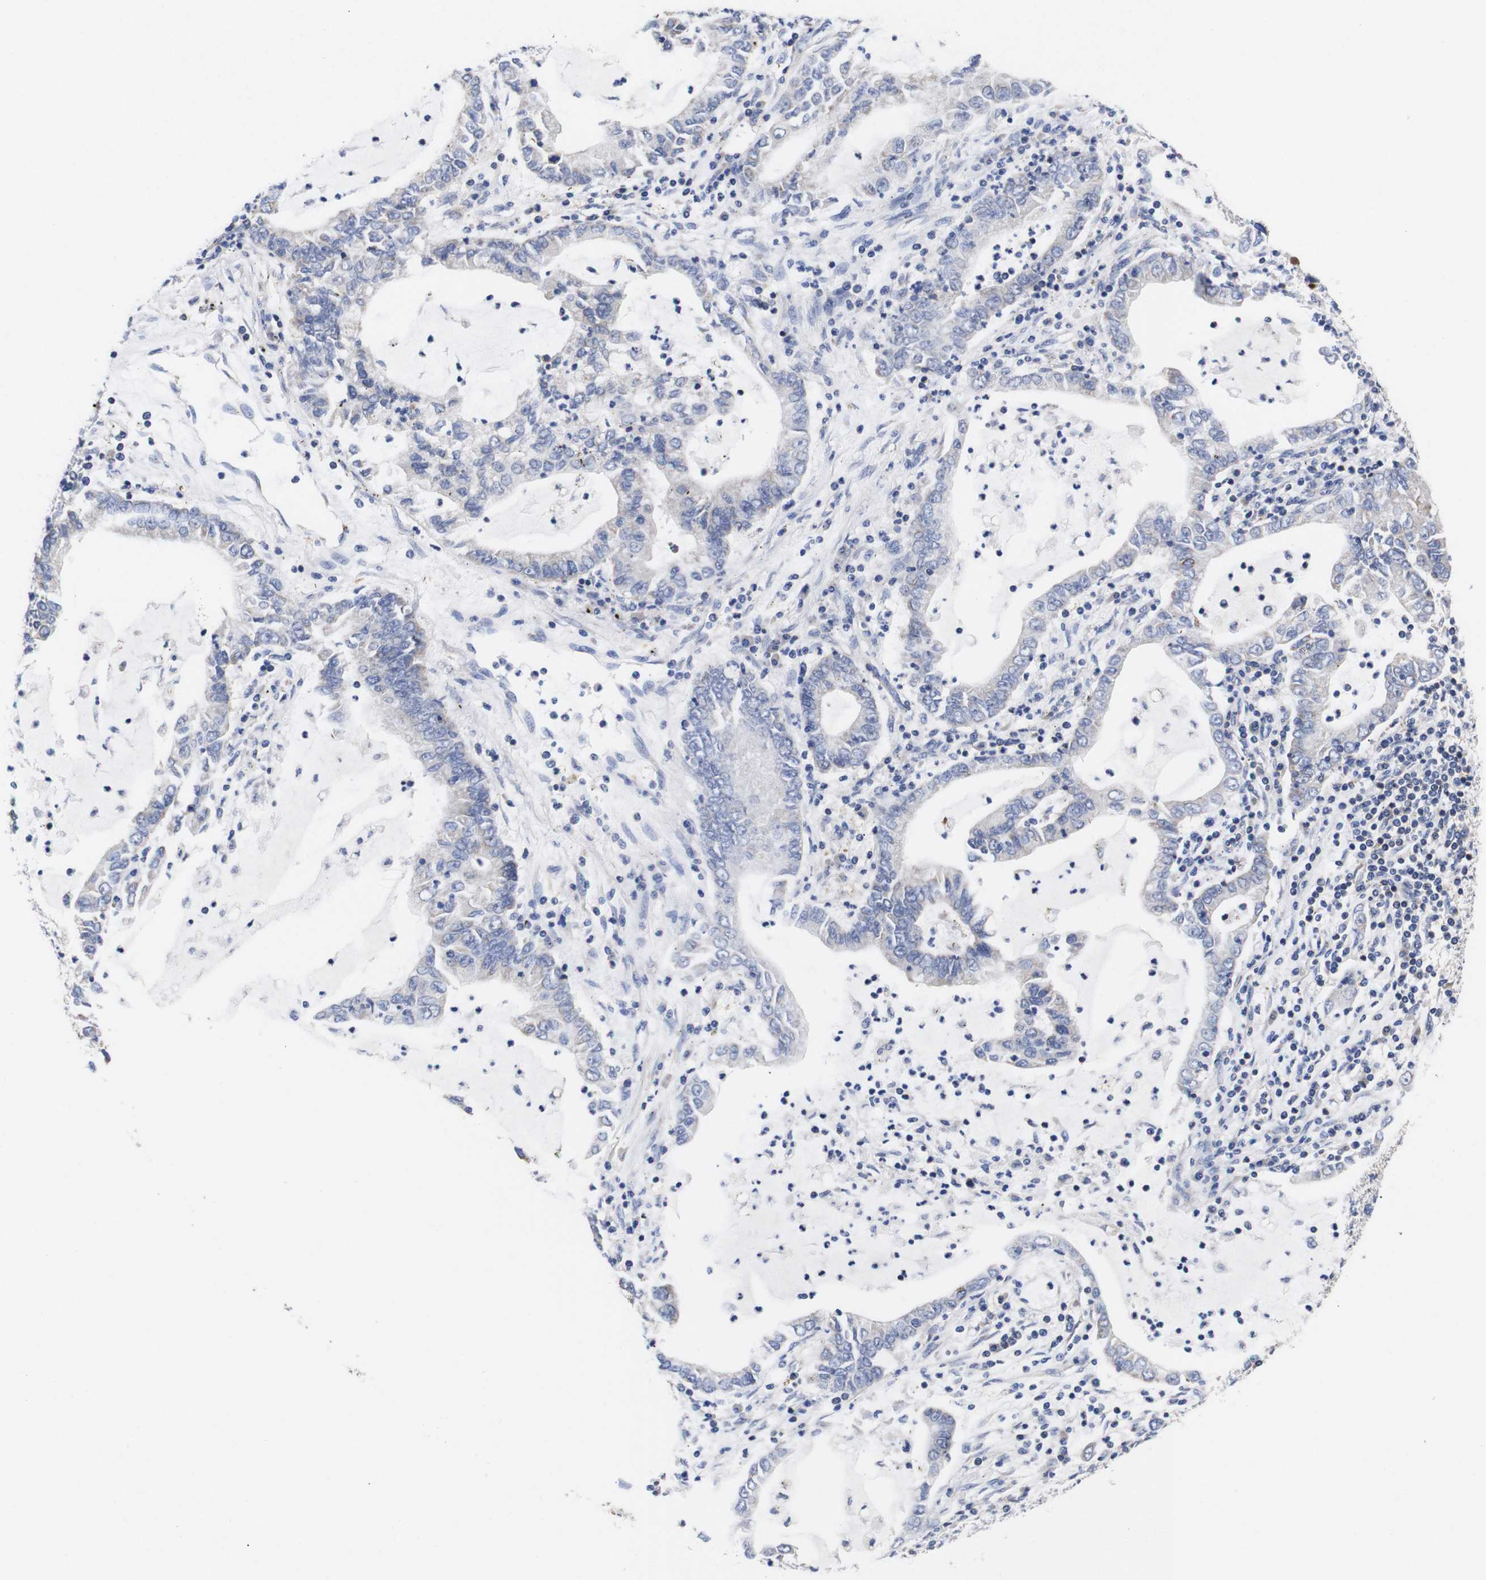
{"staining": {"intensity": "negative", "quantity": "none", "location": "none"}, "tissue": "lung cancer", "cell_type": "Tumor cells", "image_type": "cancer", "snomed": [{"axis": "morphology", "description": "Adenocarcinoma, NOS"}, {"axis": "topography", "description": "Lung"}], "caption": "Tumor cells are negative for protein expression in human lung adenocarcinoma.", "gene": "OPN3", "patient": {"sex": "female", "age": 51}}